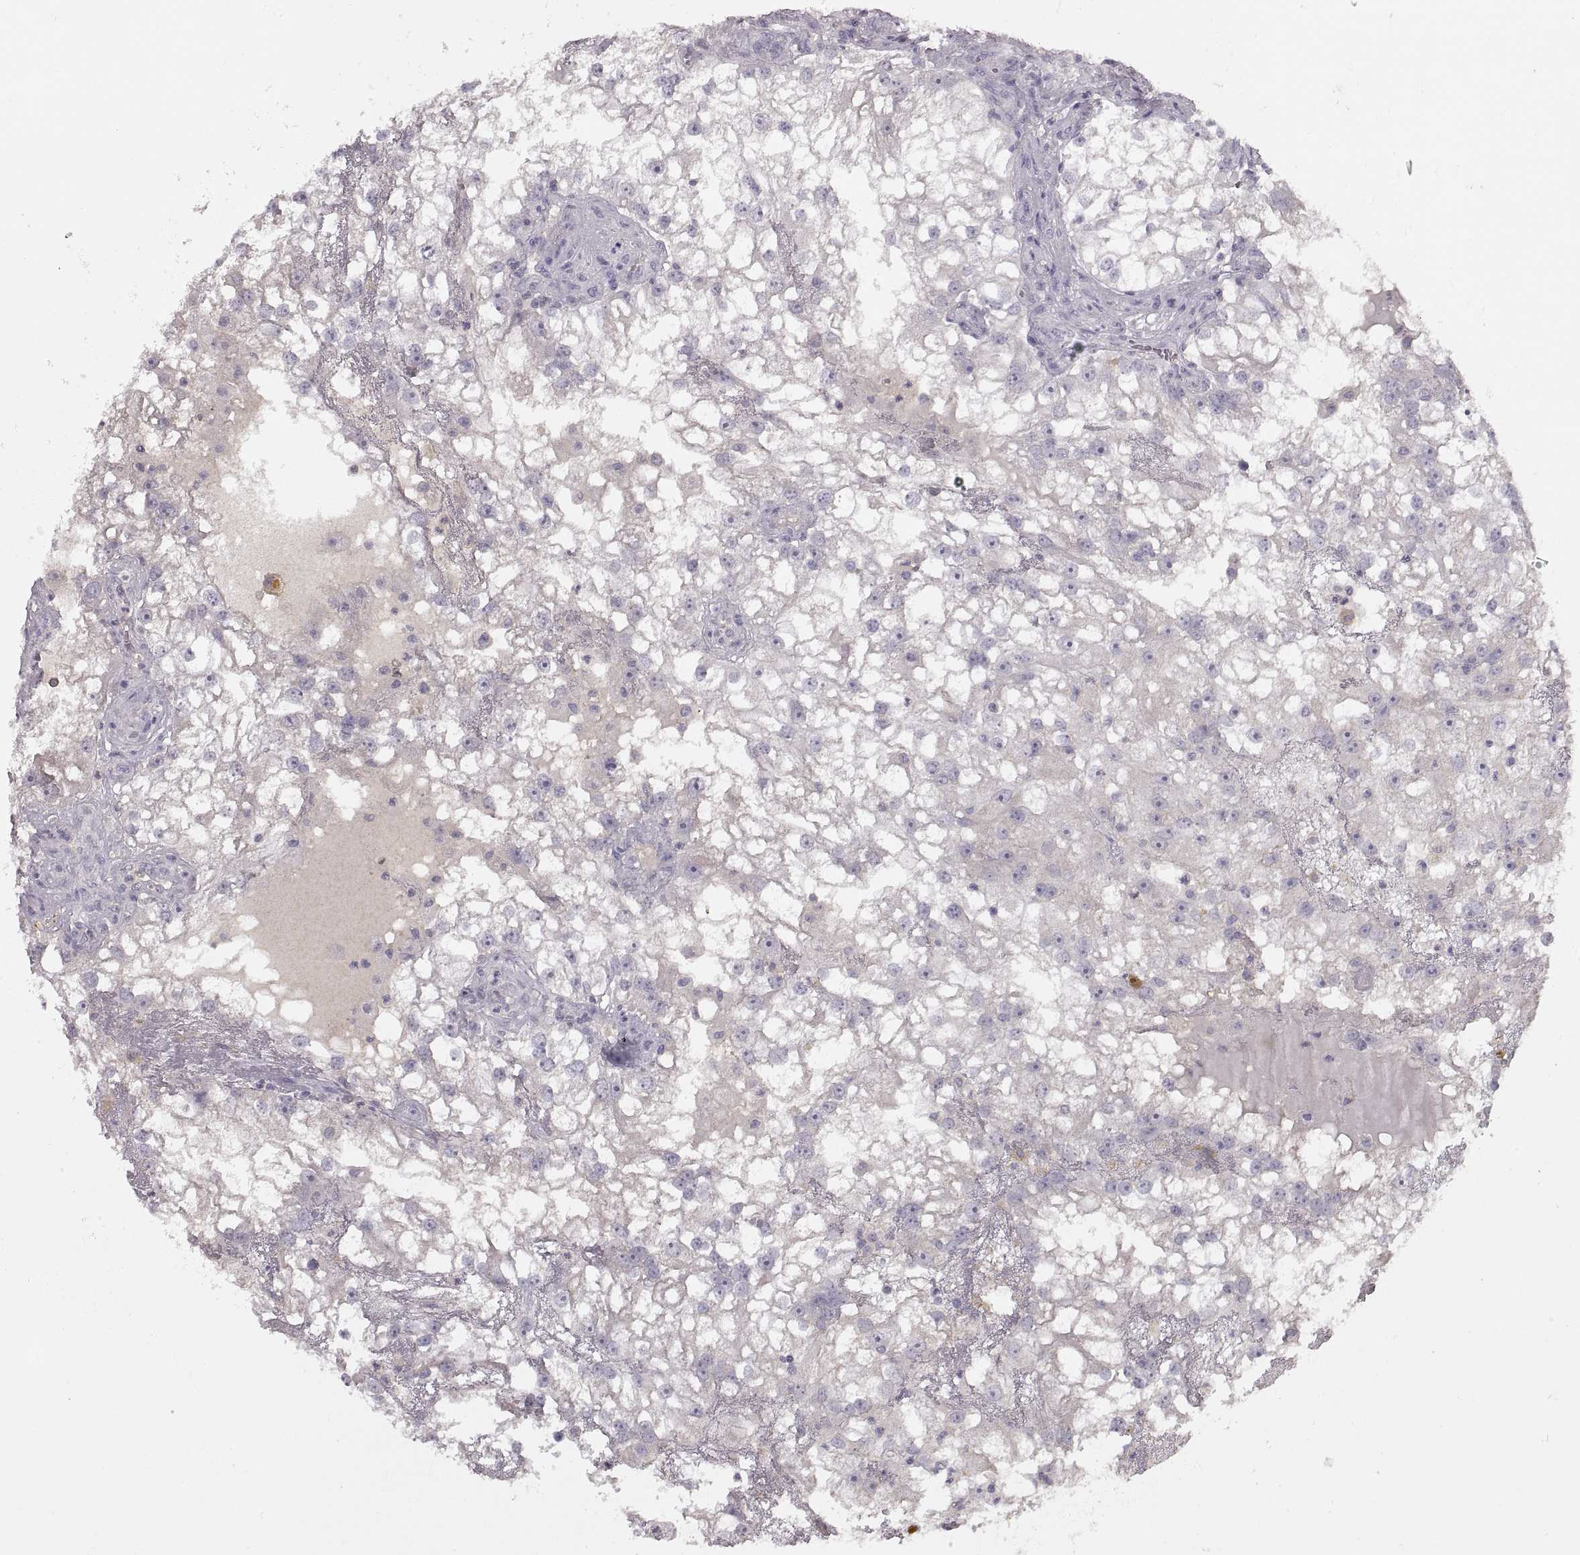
{"staining": {"intensity": "negative", "quantity": "none", "location": "none"}, "tissue": "renal cancer", "cell_type": "Tumor cells", "image_type": "cancer", "snomed": [{"axis": "morphology", "description": "Adenocarcinoma, NOS"}, {"axis": "topography", "description": "Kidney"}], "caption": "Immunohistochemistry (IHC) micrograph of human adenocarcinoma (renal) stained for a protein (brown), which demonstrates no staining in tumor cells. The staining is performed using DAB (3,3'-diaminobenzidine) brown chromogen with nuclei counter-stained in using hematoxylin.", "gene": "ADAM11", "patient": {"sex": "male", "age": 59}}